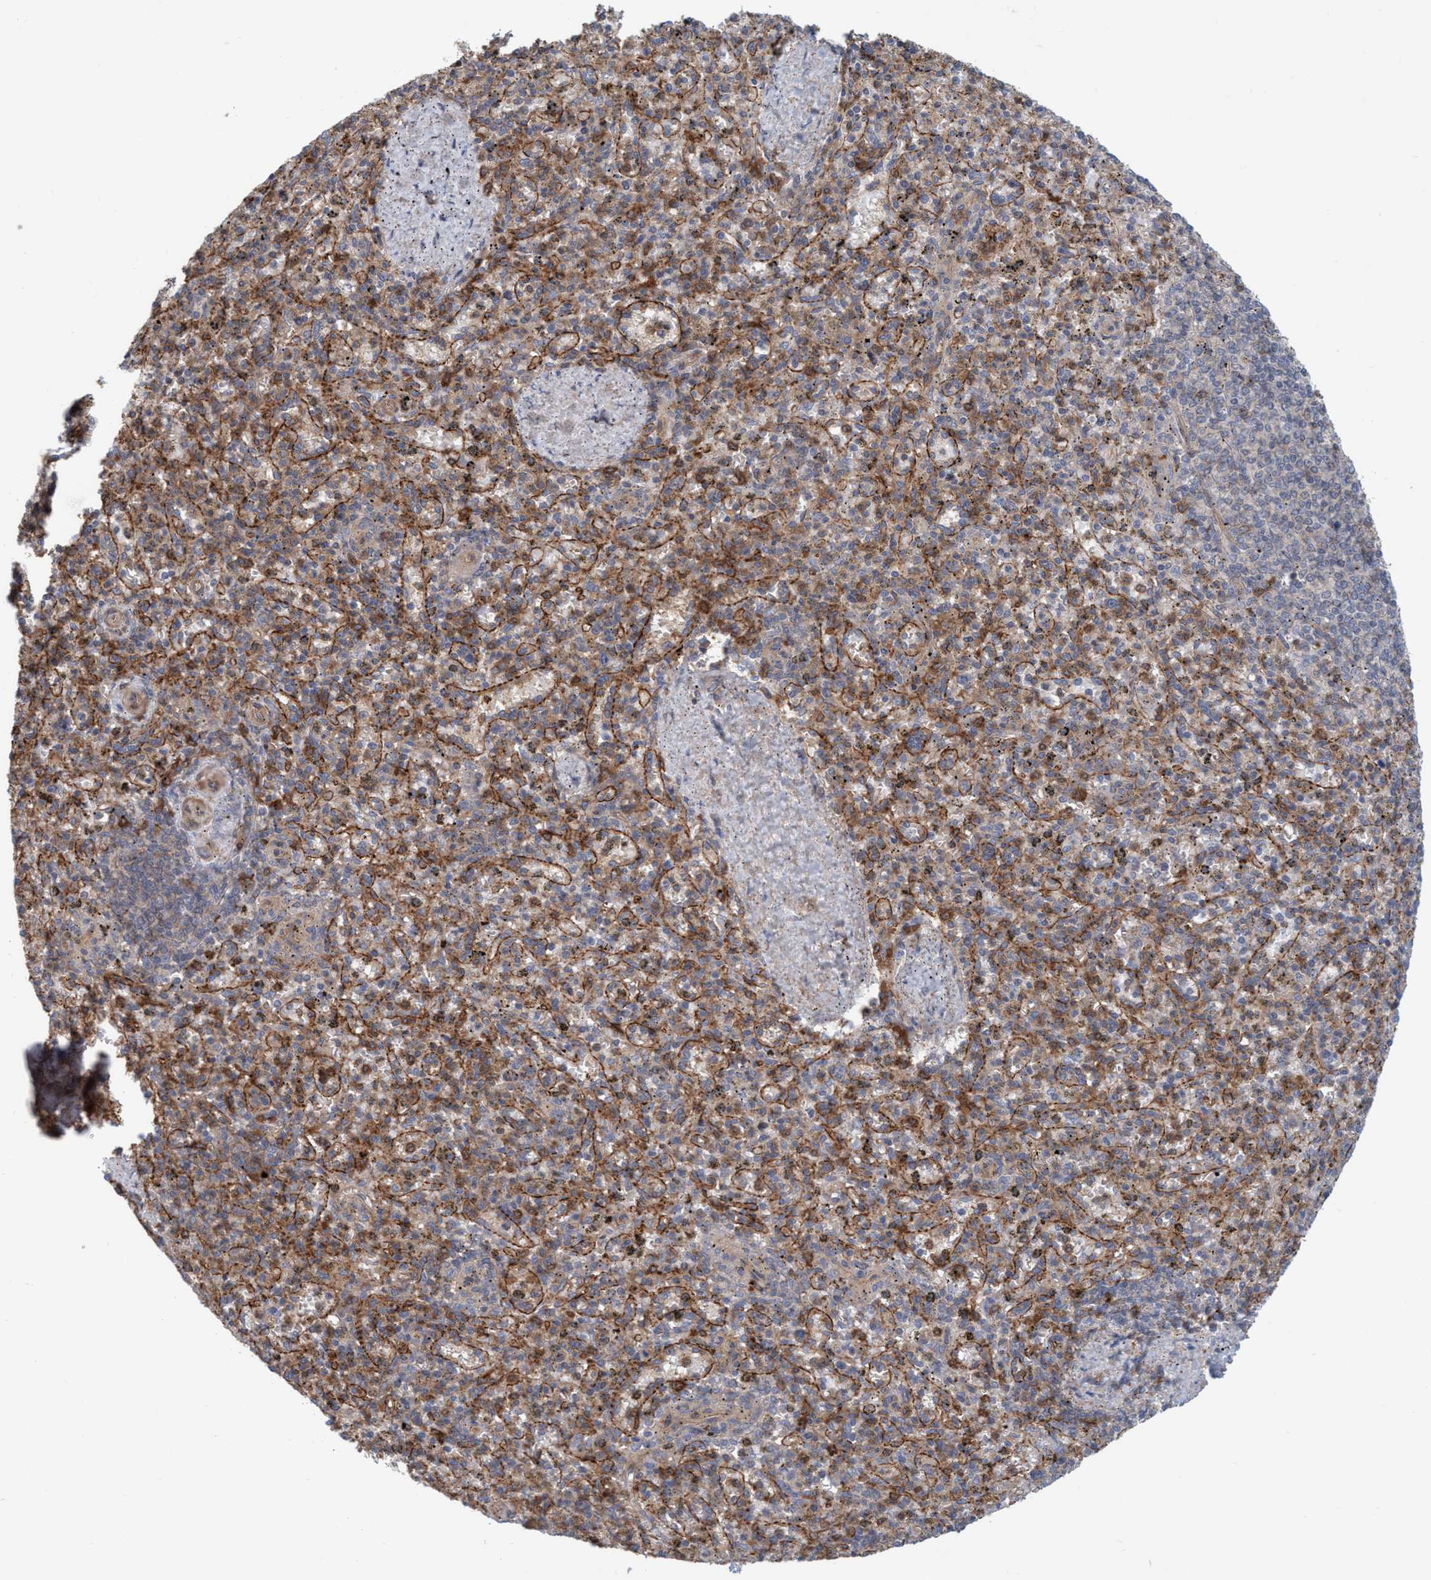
{"staining": {"intensity": "weak", "quantity": ">75%", "location": "cytoplasmic/membranous"}, "tissue": "spleen", "cell_type": "Cells in red pulp", "image_type": "normal", "snomed": [{"axis": "morphology", "description": "Normal tissue, NOS"}, {"axis": "topography", "description": "Spleen"}], "caption": "Protein staining exhibits weak cytoplasmic/membranous positivity in approximately >75% of cells in red pulp in unremarkable spleen.", "gene": "SPECC1", "patient": {"sex": "male", "age": 72}}